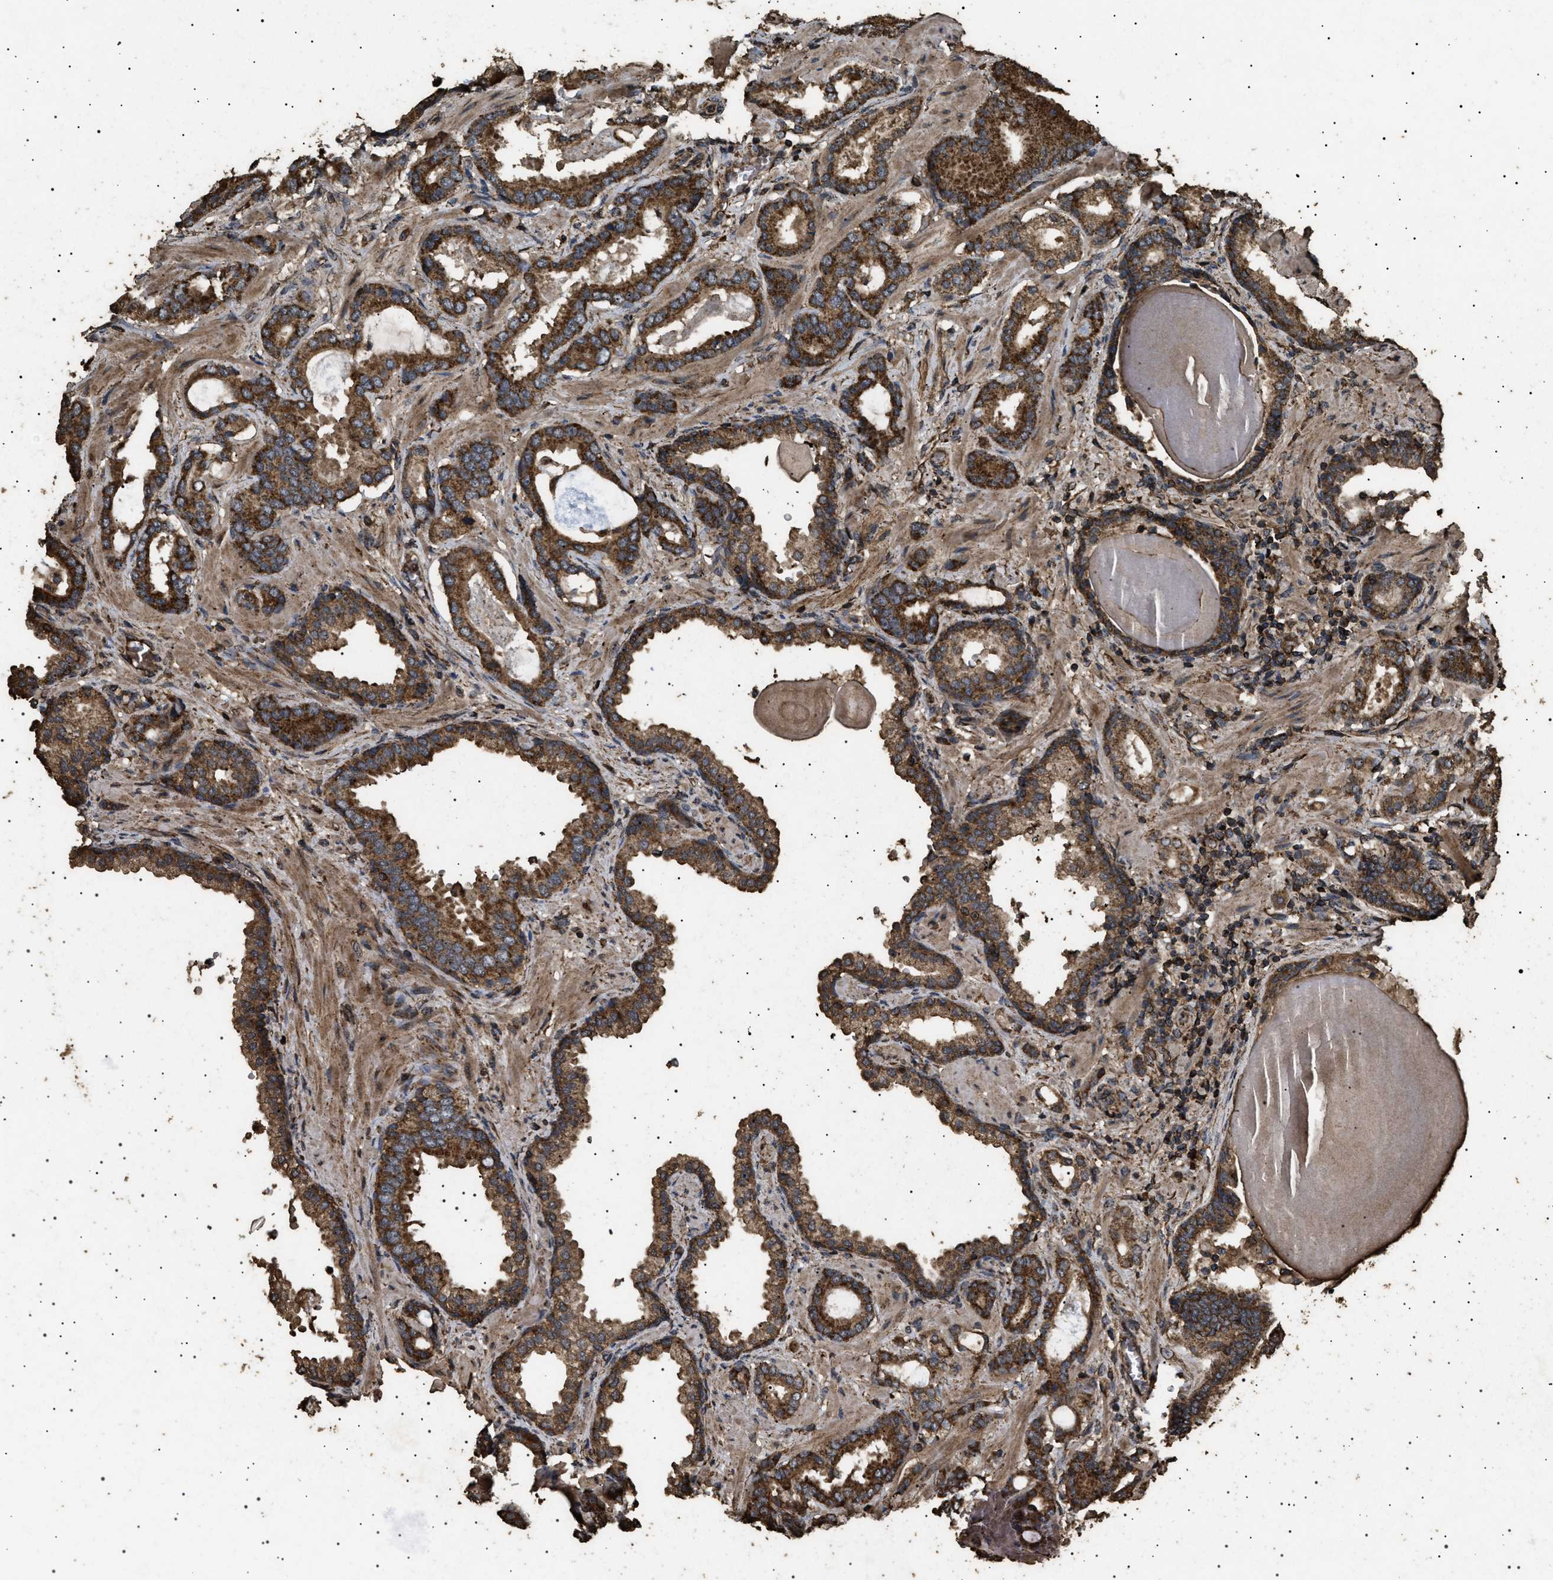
{"staining": {"intensity": "strong", "quantity": ">75%", "location": "cytoplasmic/membranous"}, "tissue": "prostate cancer", "cell_type": "Tumor cells", "image_type": "cancer", "snomed": [{"axis": "morphology", "description": "Adenocarcinoma, Low grade"}, {"axis": "topography", "description": "Prostate"}], "caption": "An immunohistochemistry (IHC) image of neoplastic tissue is shown. Protein staining in brown shows strong cytoplasmic/membranous positivity in low-grade adenocarcinoma (prostate) within tumor cells.", "gene": "CYRIA", "patient": {"sex": "male", "age": 53}}